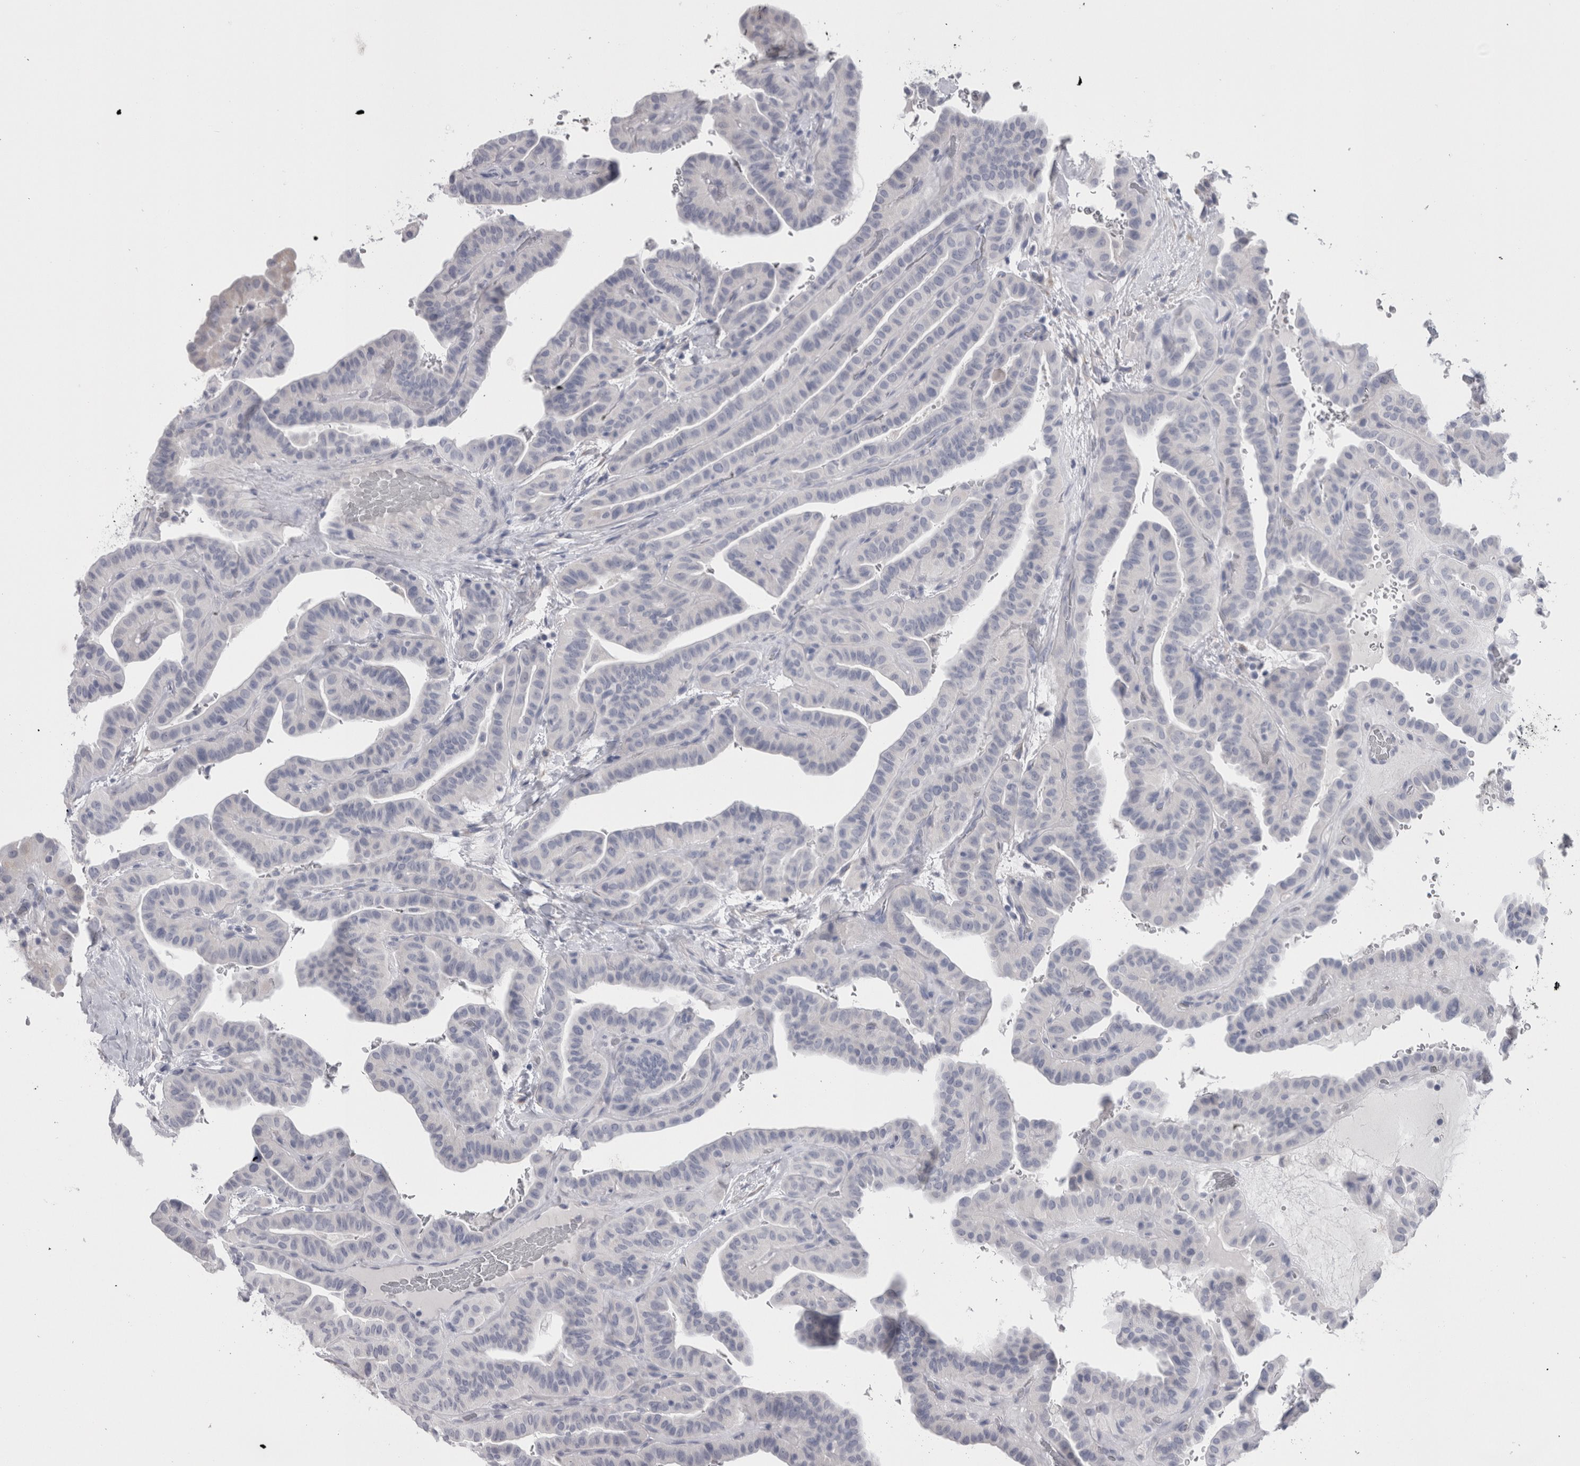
{"staining": {"intensity": "negative", "quantity": "none", "location": "none"}, "tissue": "thyroid cancer", "cell_type": "Tumor cells", "image_type": "cancer", "snomed": [{"axis": "morphology", "description": "Papillary adenocarcinoma, NOS"}, {"axis": "topography", "description": "Thyroid gland"}], "caption": "Human thyroid cancer (papillary adenocarcinoma) stained for a protein using immunohistochemistry (IHC) exhibits no positivity in tumor cells.", "gene": "MSMB", "patient": {"sex": "male", "age": 77}}